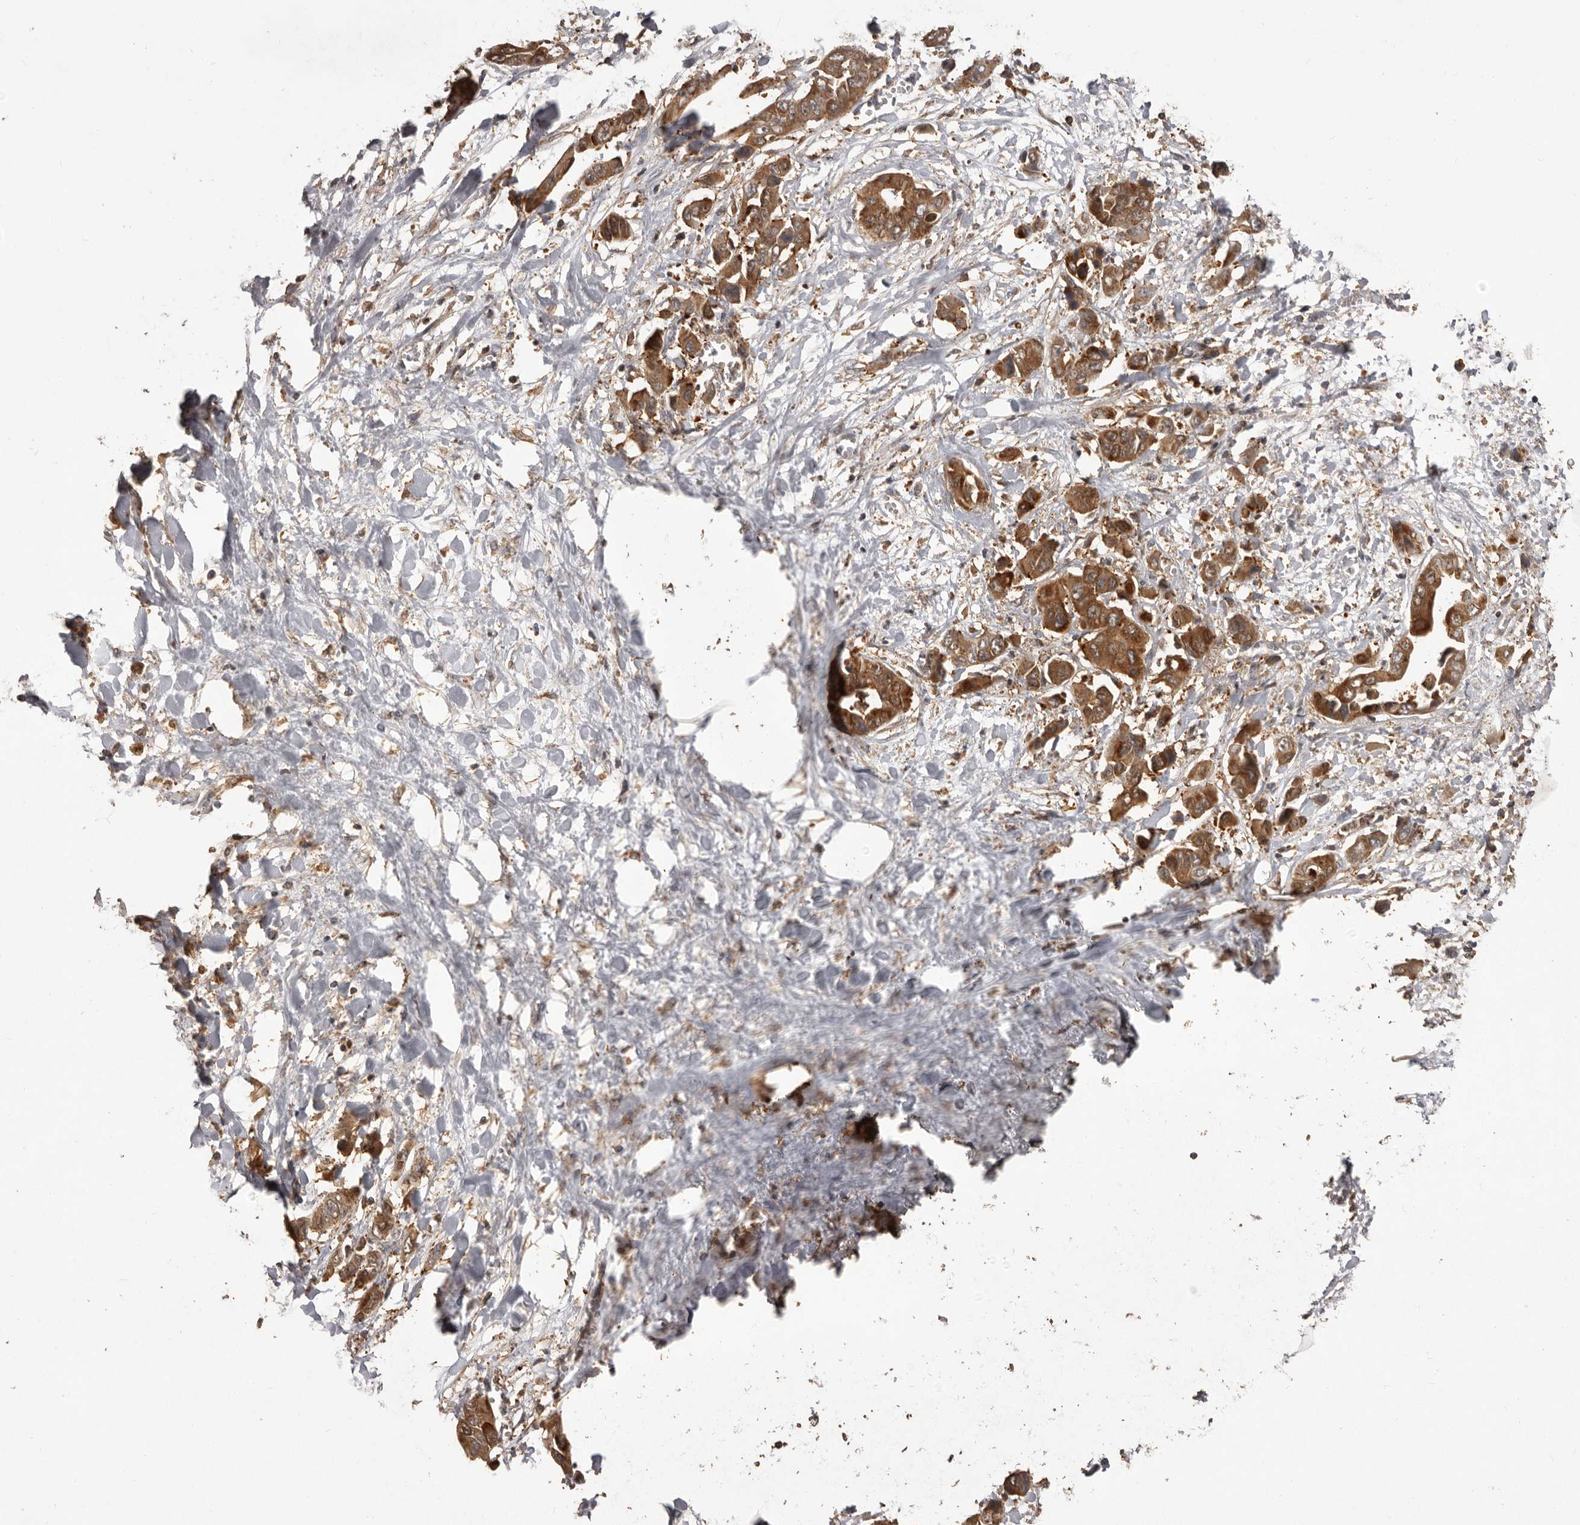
{"staining": {"intensity": "strong", "quantity": ">75%", "location": "cytoplasmic/membranous"}, "tissue": "liver cancer", "cell_type": "Tumor cells", "image_type": "cancer", "snomed": [{"axis": "morphology", "description": "Cholangiocarcinoma"}, {"axis": "topography", "description": "Liver"}], "caption": "A histopathology image of human liver cholangiocarcinoma stained for a protein shows strong cytoplasmic/membranous brown staining in tumor cells.", "gene": "SLC22A3", "patient": {"sex": "female", "age": 52}}